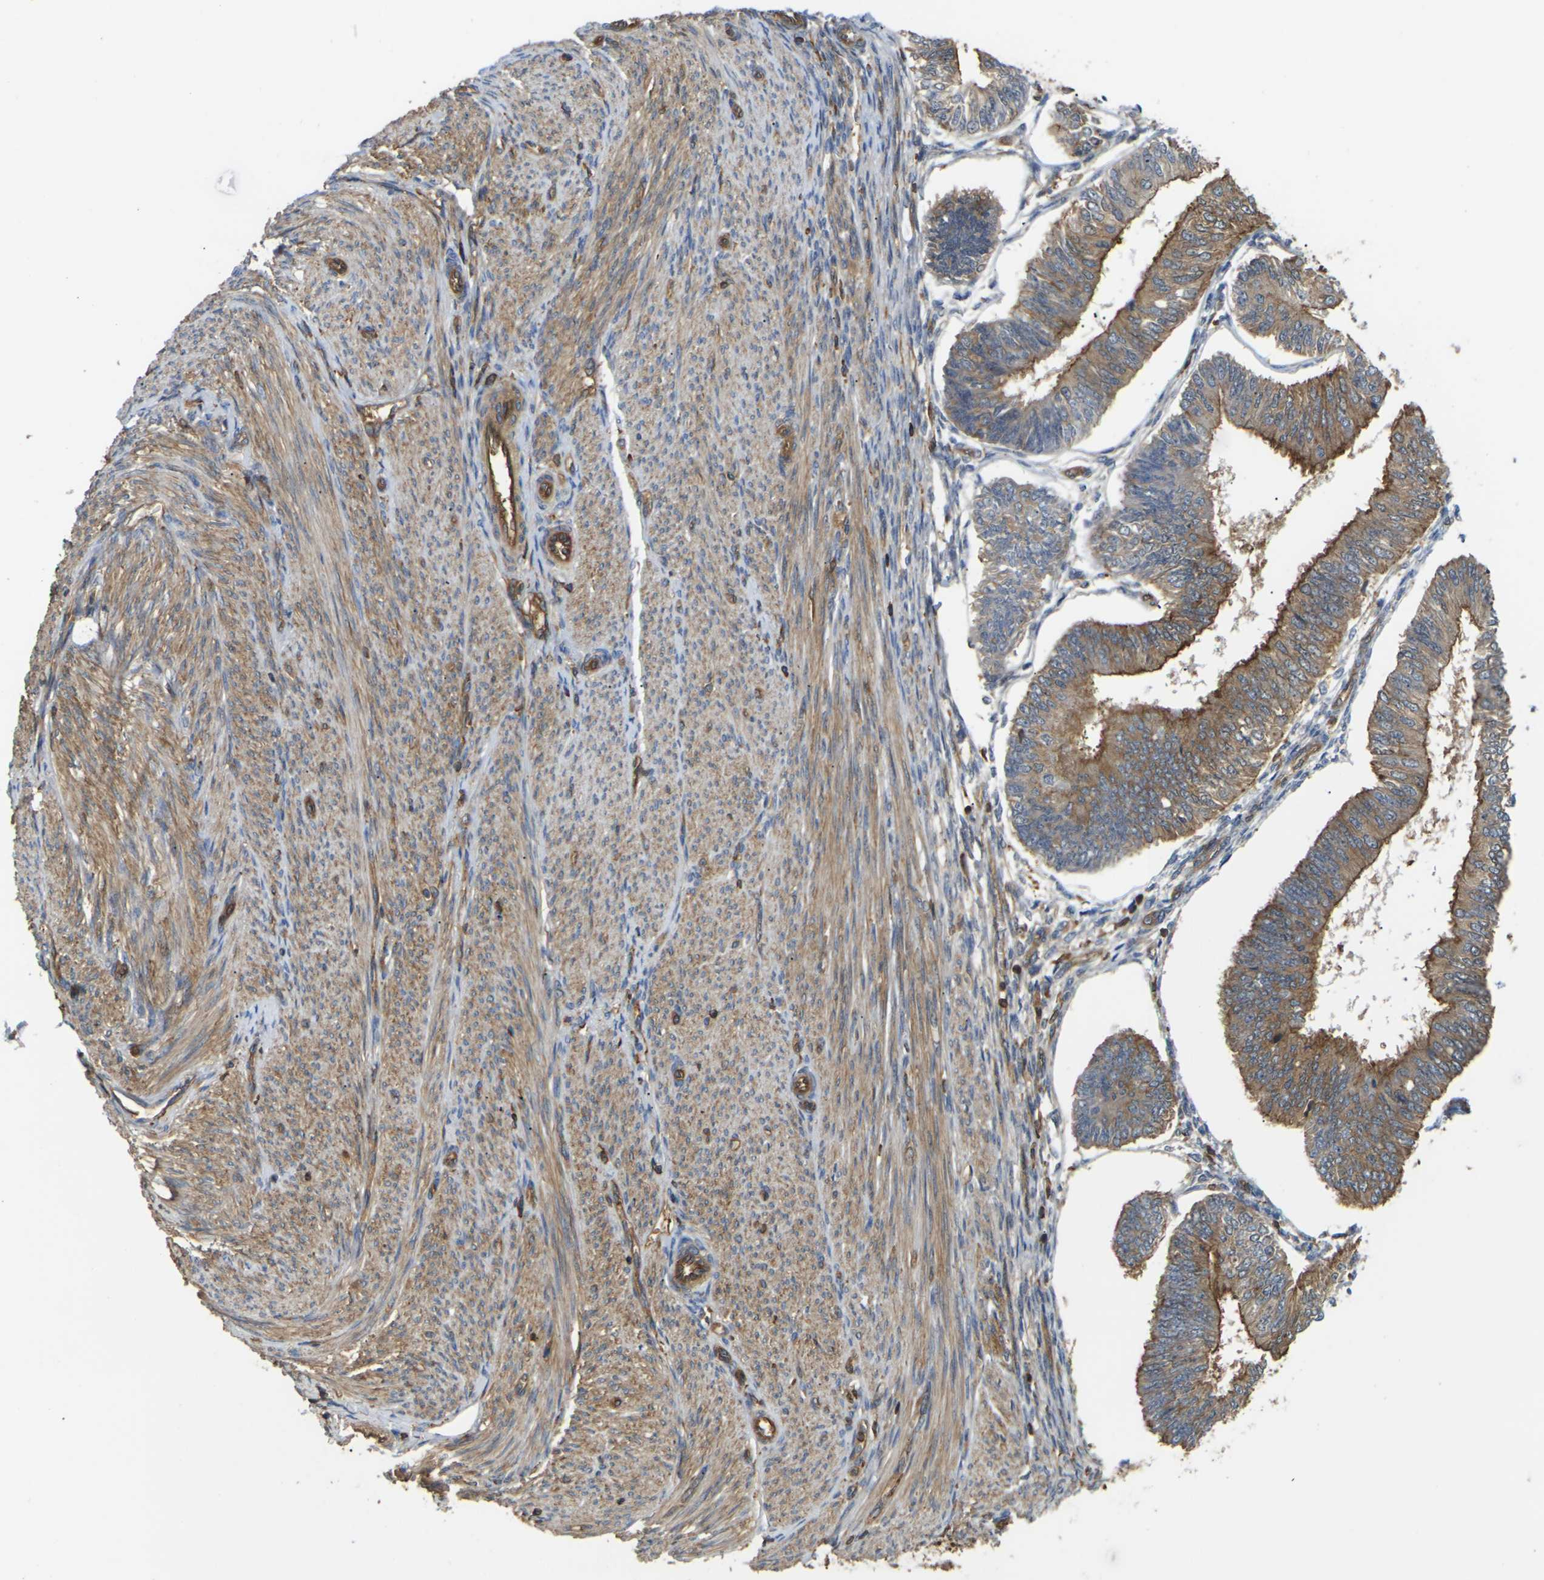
{"staining": {"intensity": "moderate", "quantity": ">75%", "location": "cytoplasmic/membranous"}, "tissue": "endometrial cancer", "cell_type": "Tumor cells", "image_type": "cancer", "snomed": [{"axis": "morphology", "description": "Adenocarcinoma, NOS"}, {"axis": "topography", "description": "Endometrium"}], "caption": "Human adenocarcinoma (endometrial) stained for a protein (brown) exhibits moderate cytoplasmic/membranous positive staining in approximately >75% of tumor cells.", "gene": "IQGAP1", "patient": {"sex": "female", "age": 58}}